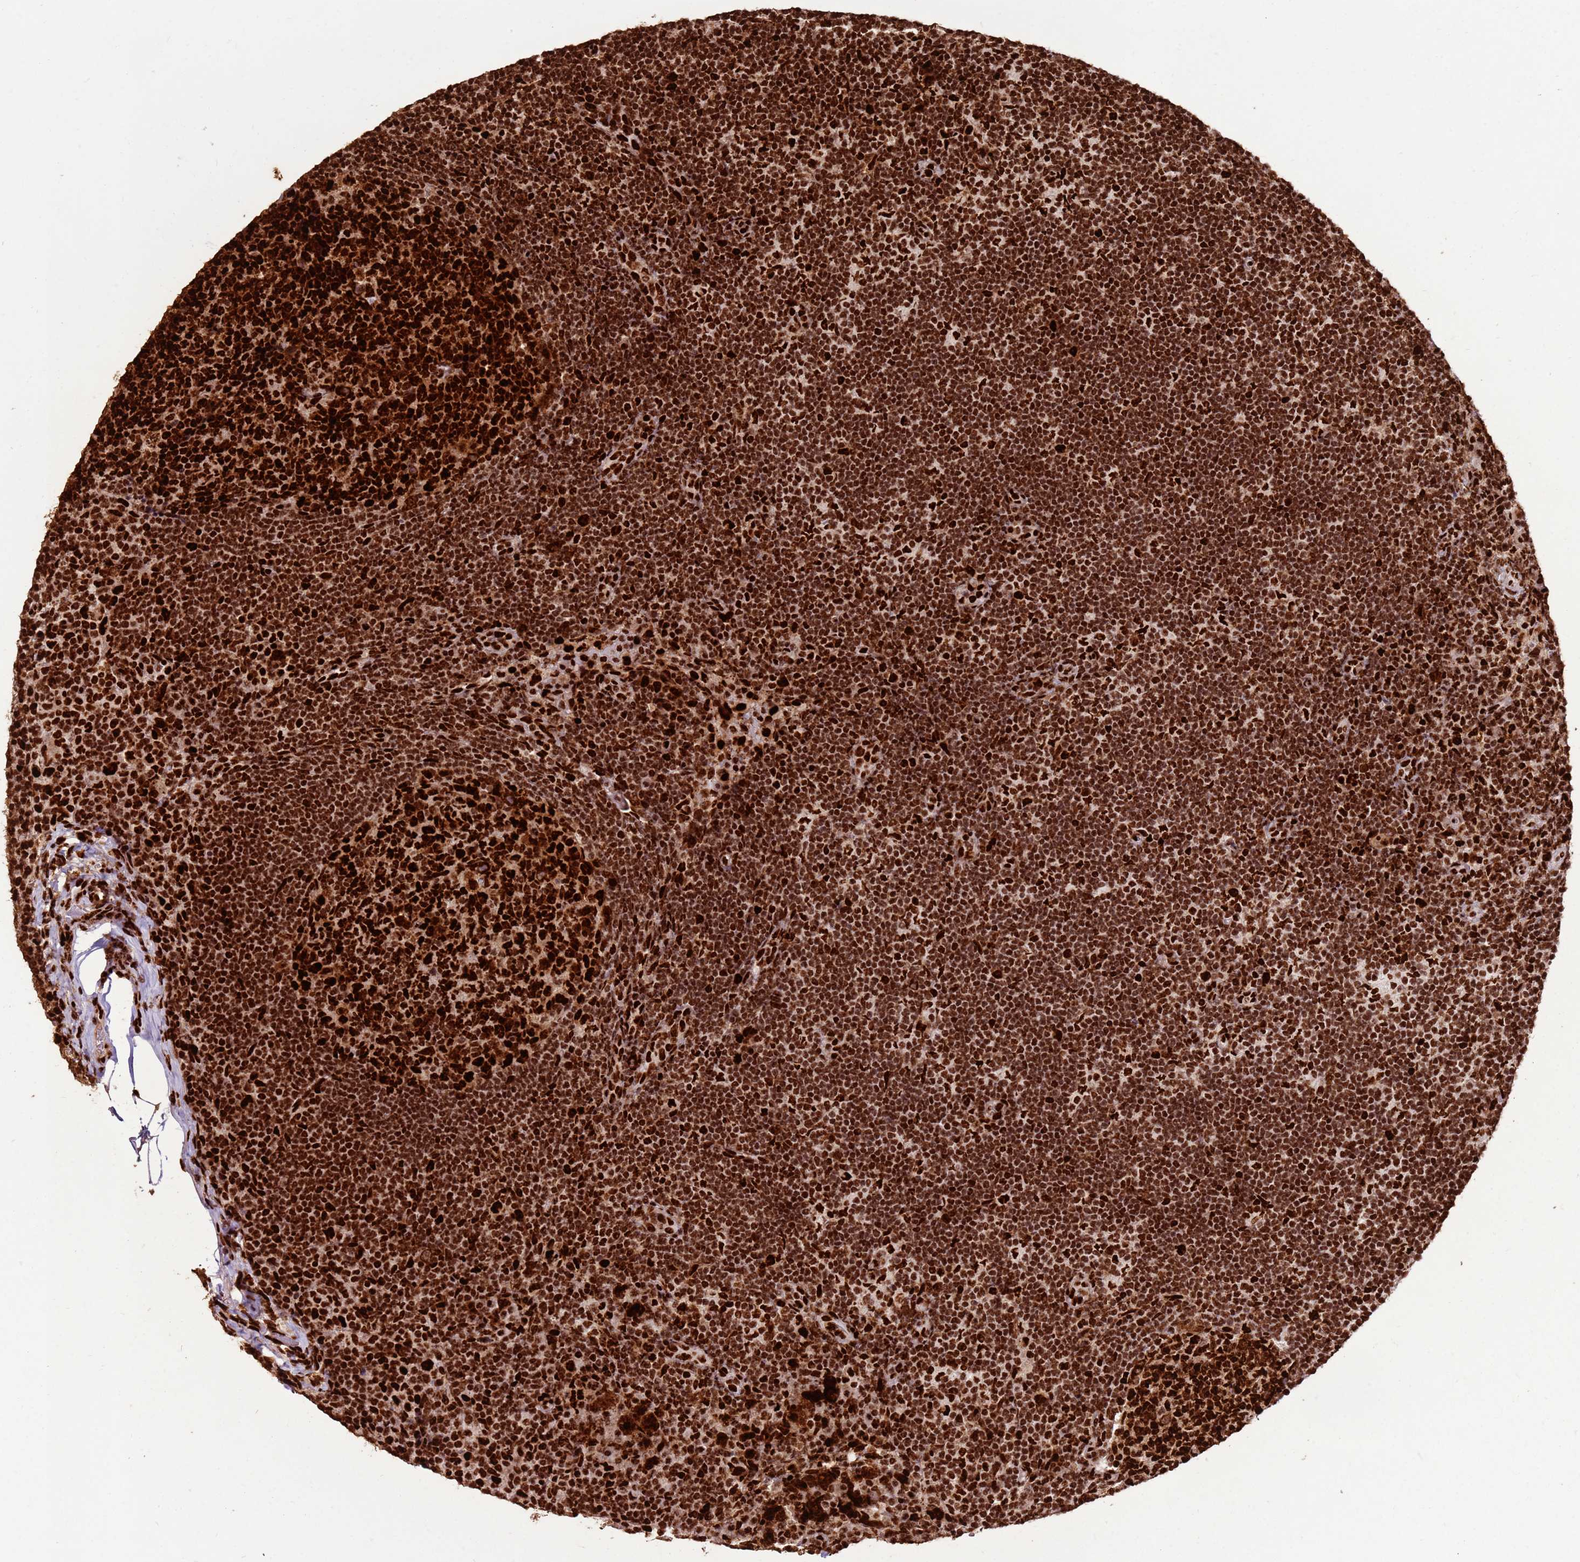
{"staining": {"intensity": "strong", "quantity": ">75%", "location": "nuclear"}, "tissue": "lymph node", "cell_type": "Germinal center cells", "image_type": "normal", "snomed": [{"axis": "morphology", "description": "Normal tissue, NOS"}, {"axis": "topography", "description": "Lymph node"}], "caption": "Protein positivity by immunohistochemistry displays strong nuclear expression in about >75% of germinal center cells in unremarkable lymph node. The staining is performed using DAB brown chromogen to label protein expression. The nuclei are counter-stained blue using hematoxylin.", "gene": "HNRNPAB", "patient": {"sex": "female", "age": 31}}